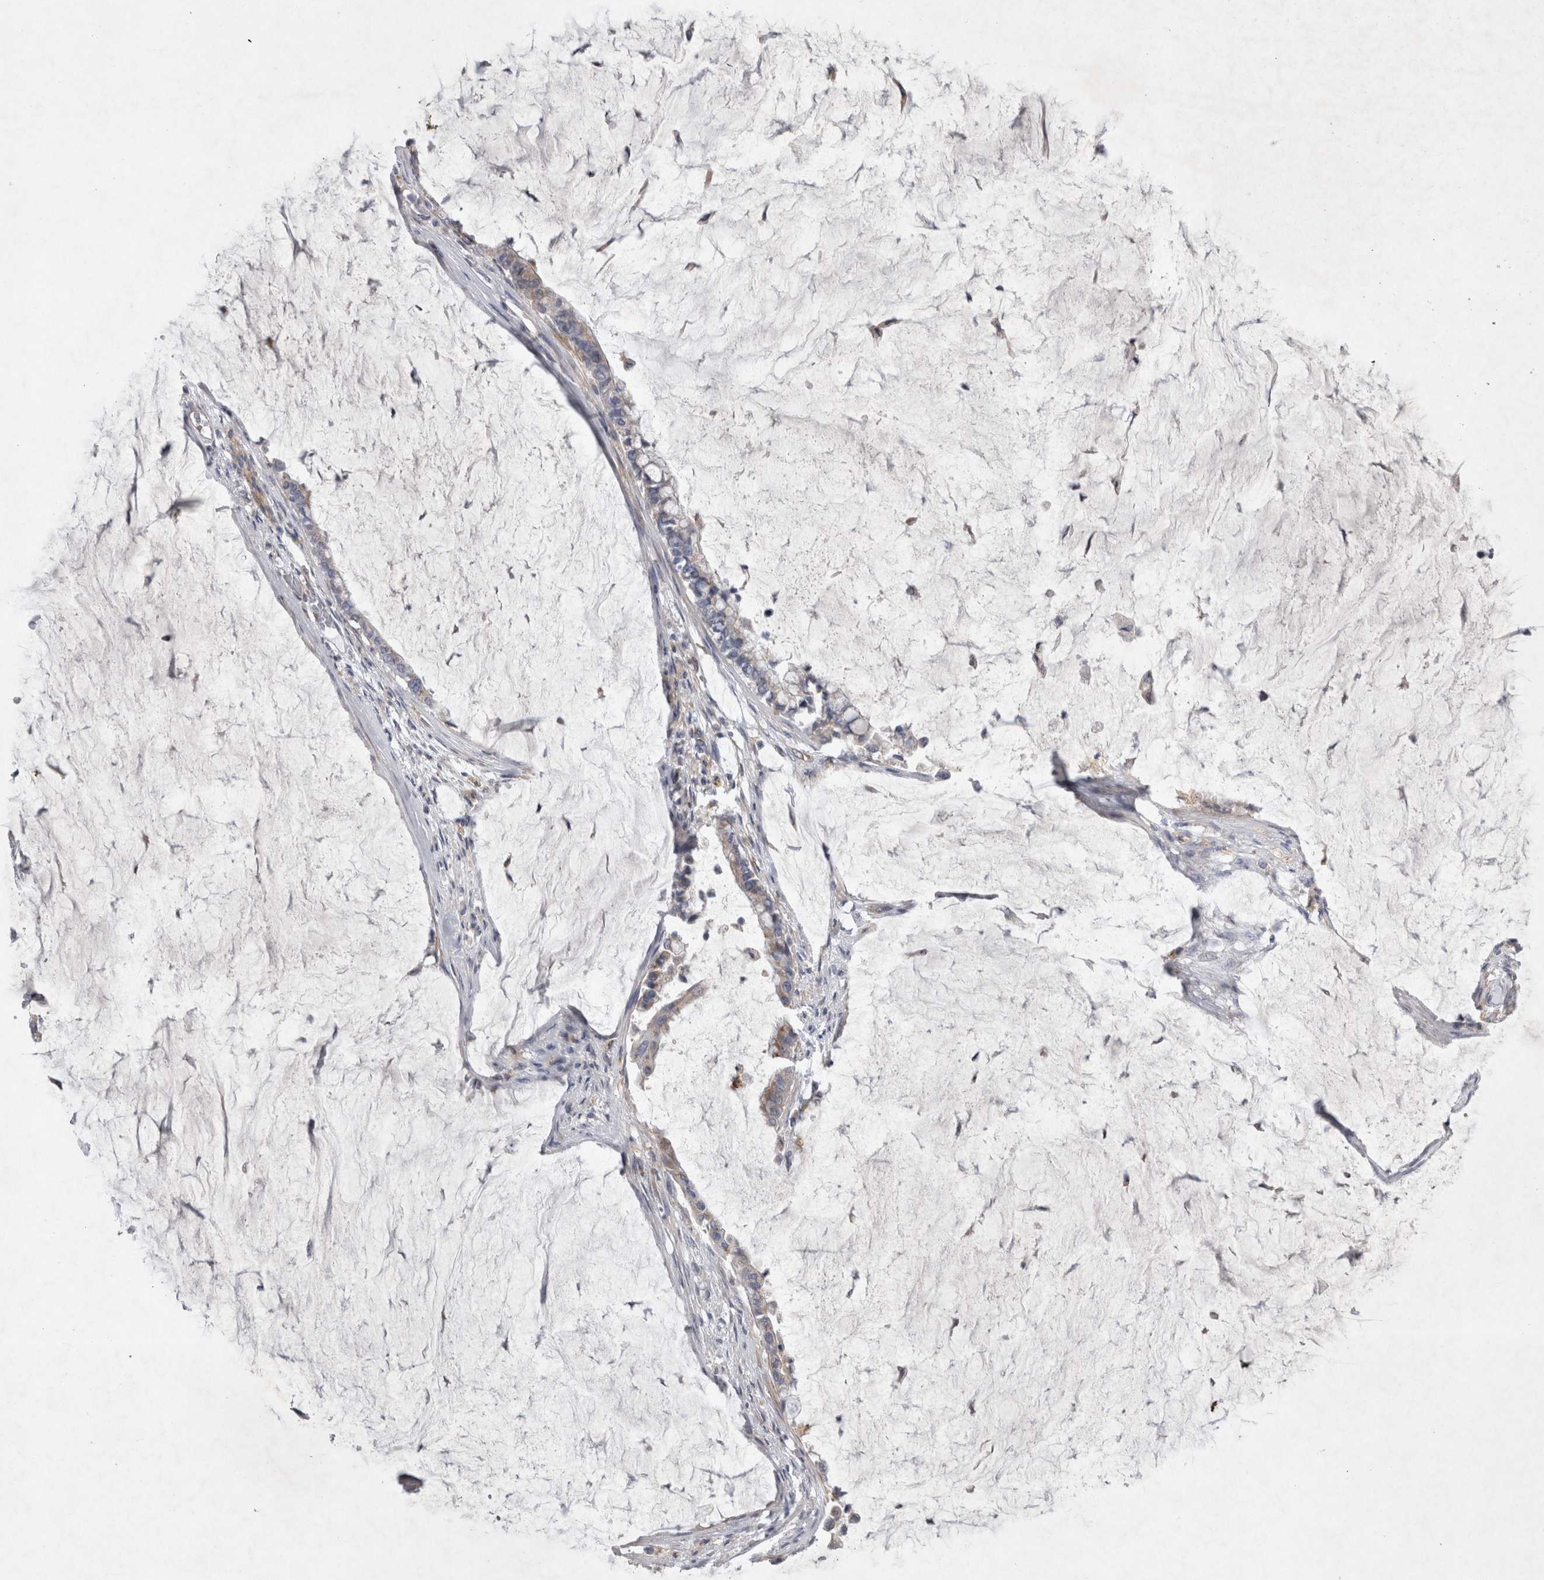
{"staining": {"intensity": "weak", "quantity": "<25%", "location": "cytoplasmic/membranous"}, "tissue": "pancreatic cancer", "cell_type": "Tumor cells", "image_type": "cancer", "snomed": [{"axis": "morphology", "description": "Adenocarcinoma, NOS"}, {"axis": "topography", "description": "Pancreas"}], "caption": "The immunohistochemistry micrograph has no significant positivity in tumor cells of pancreatic cancer (adenocarcinoma) tissue.", "gene": "STRADB", "patient": {"sex": "male", "age": 41}}